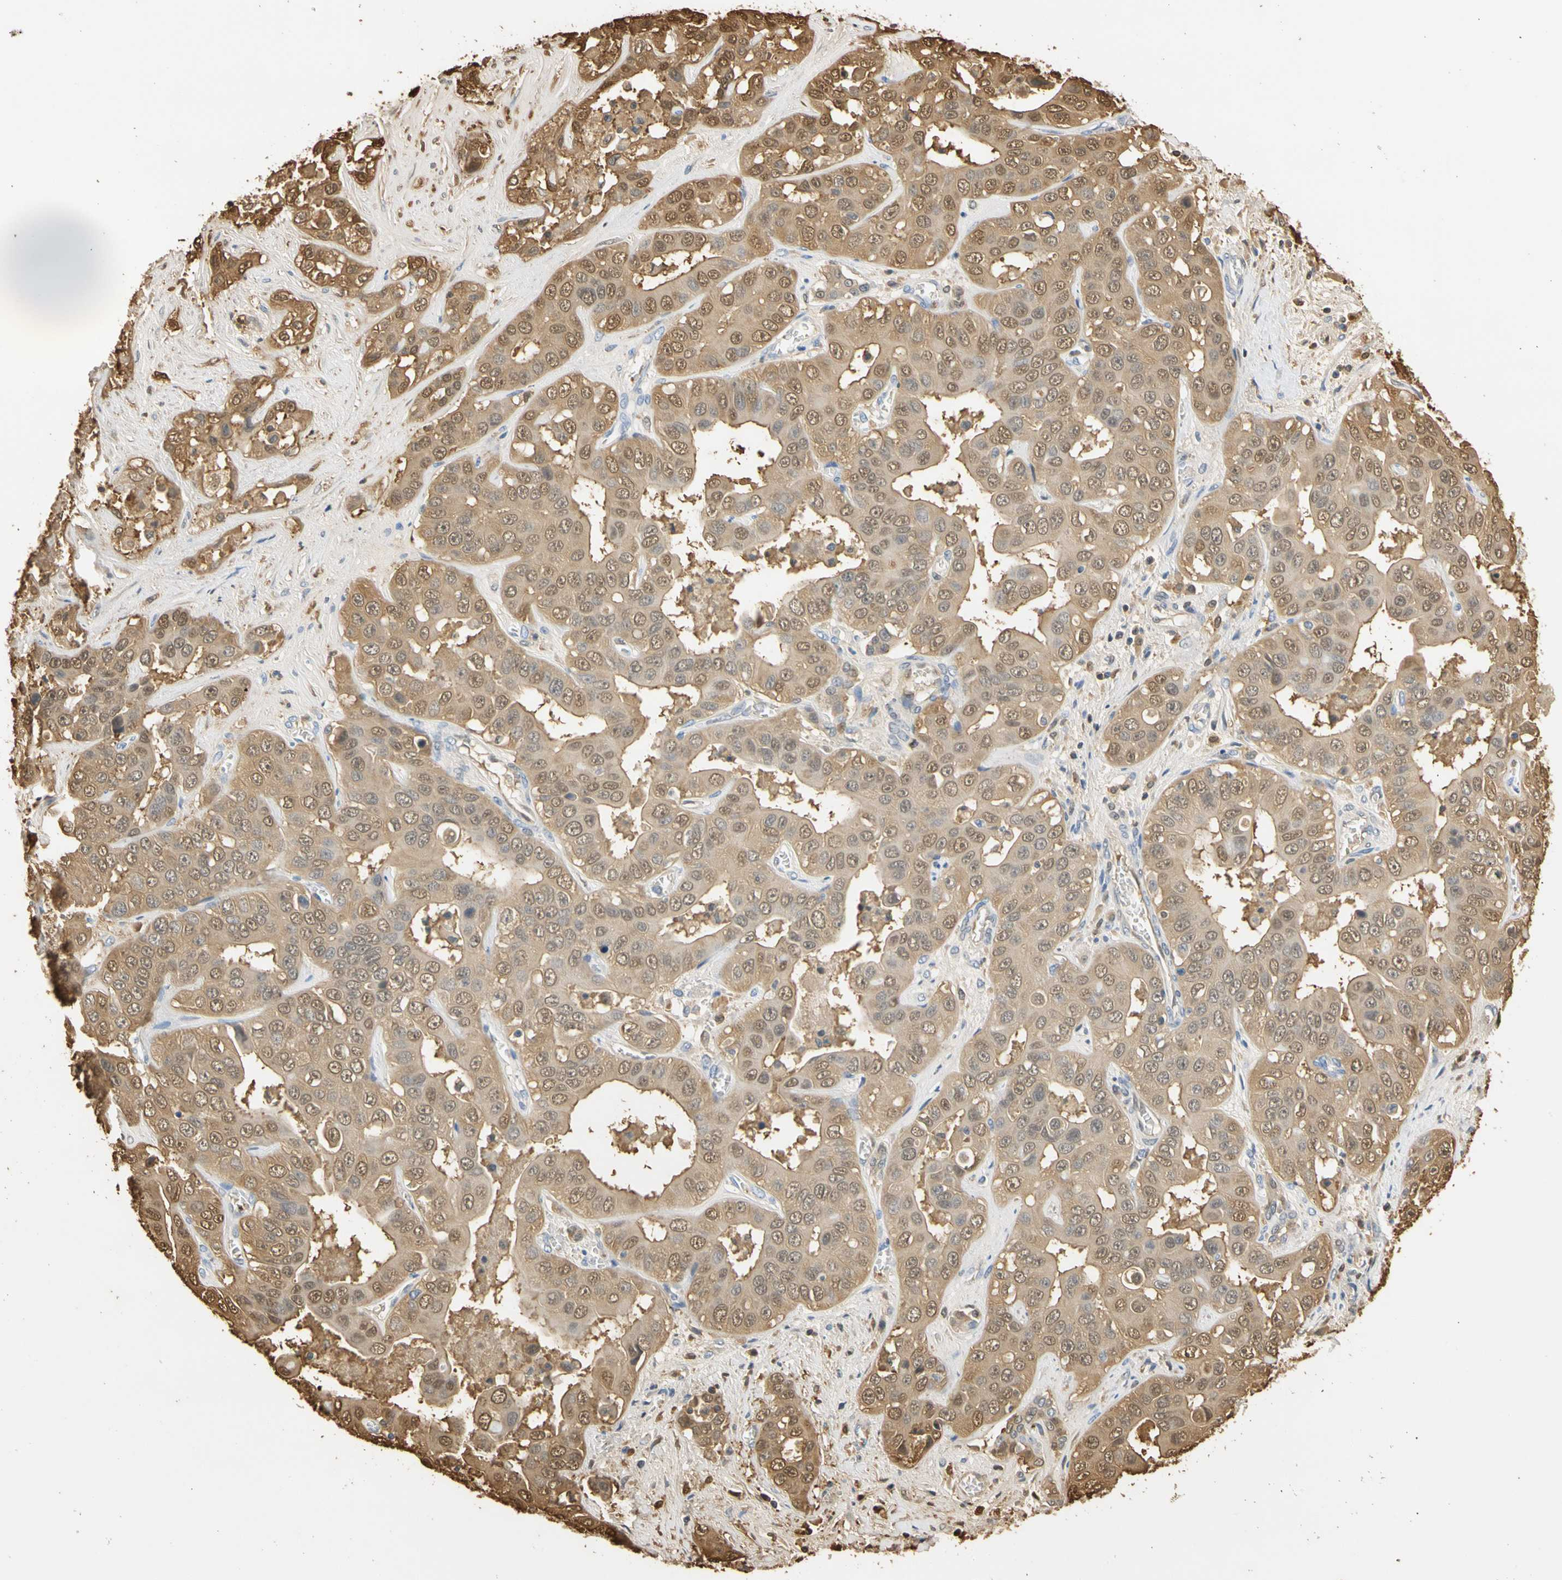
{"staining": {"intensity": "moderate", "quantity": ">75%", "location": "cytoplasmic/membranous,nuclear"}, "tissue": "liver cancer", "cell_type": "Tumor cells", "image_type": "cancer", "snomed": [{"axis": "morphology", "description": "Cholangiocarcinoma"}, {"axis": "topography", "description": "Liver"}], "caption": "High-power microscopy captured an immunohistochemistry (IHC) micrograph of liver cholangiocarcinoma, revealing moderate cytoplasmic/membranous and nuclear positivity in approximately >75% of tumor cells.", "gene": "S100A6", "patient": {"sex": "female", "age": 52}}